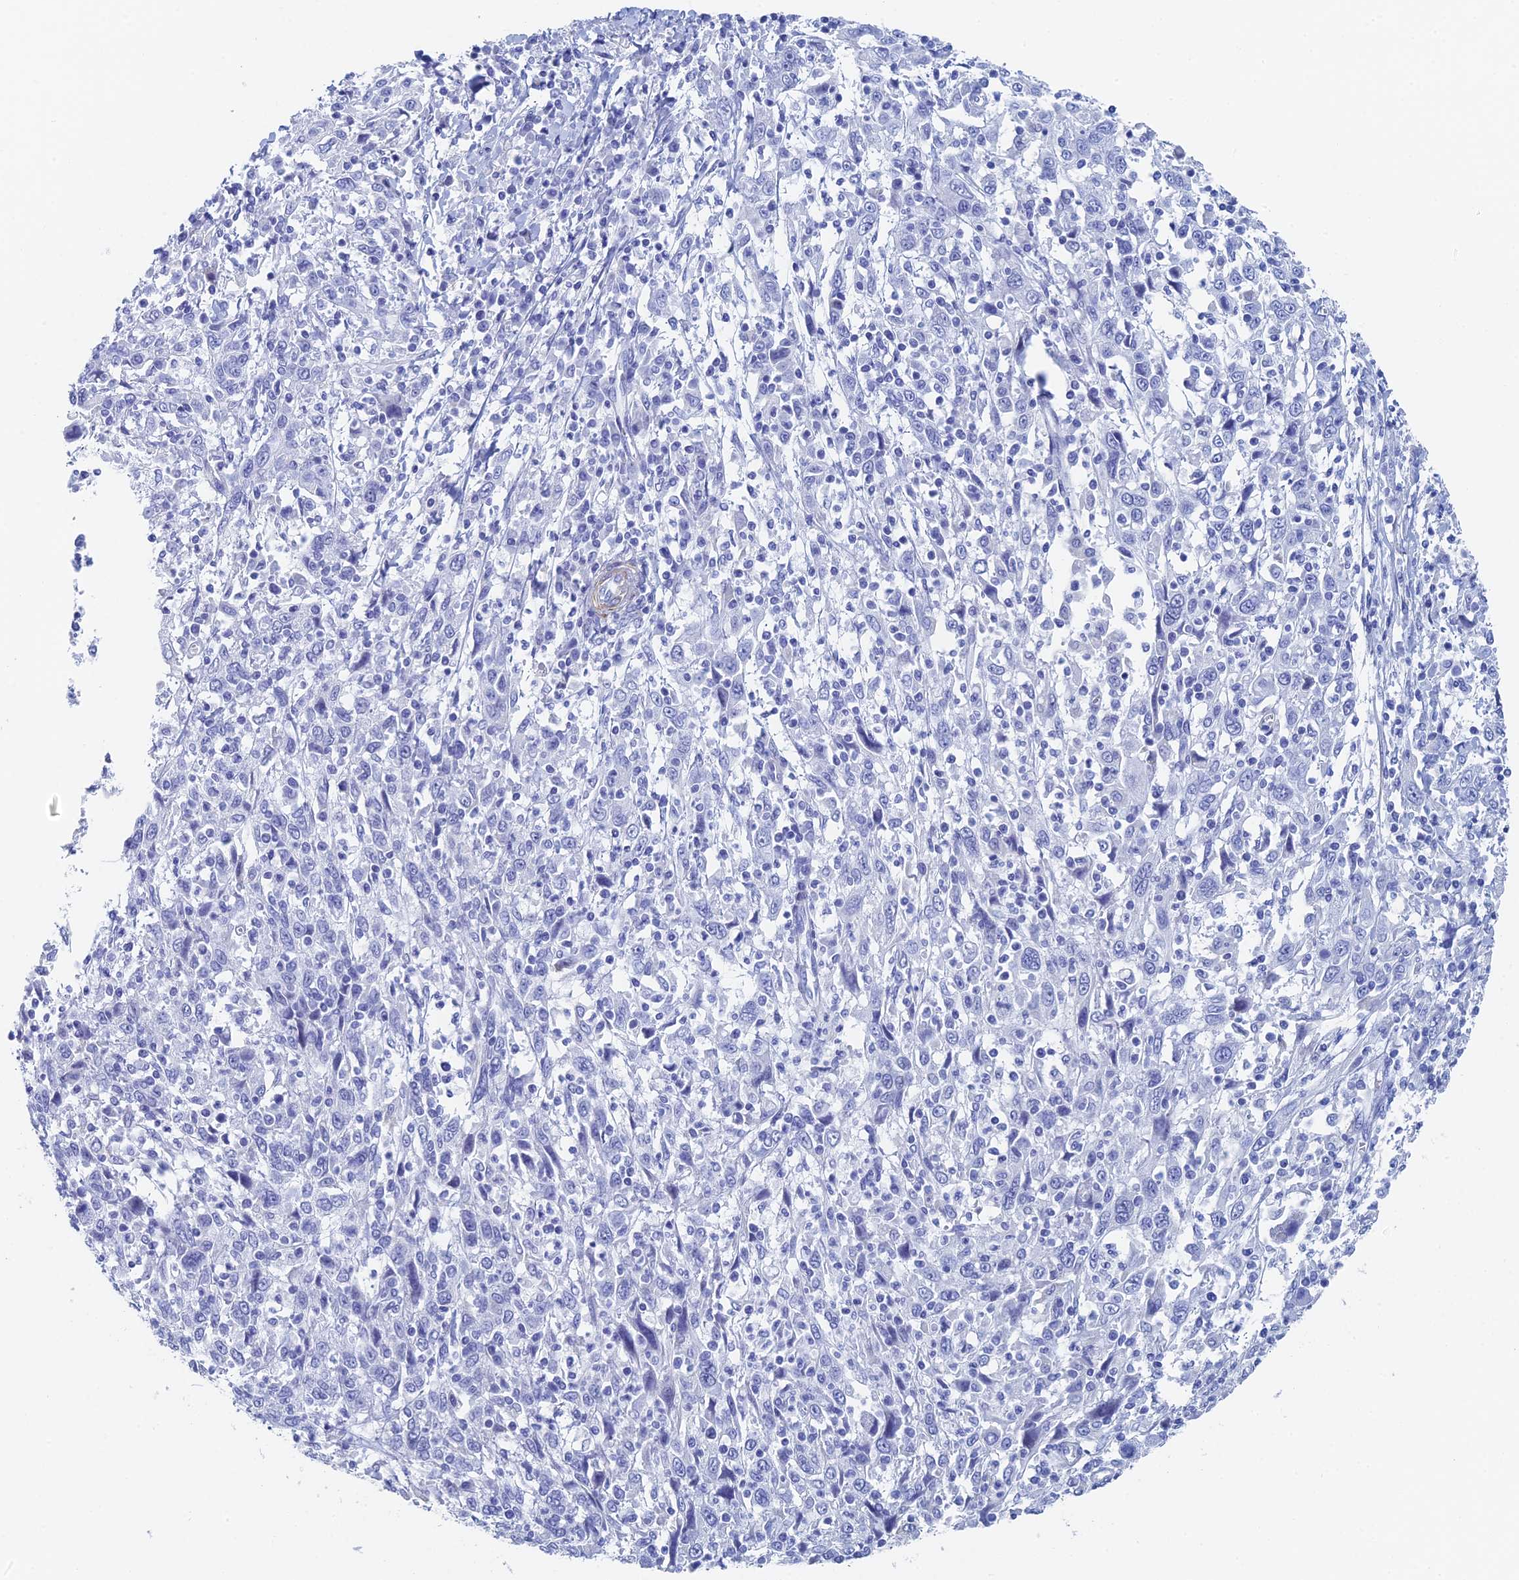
{"staining": {"intensity": "negative", "quantity": "none", "location": "none"}, "tissue": "cervical cancer", "cell_type": "Tumor cells", "image_type": "cancer", "snomed": [{"axis": "morphology", "description": "Squamous cell carcinoma, NOS"}, {"axis": "topography", "description": "Cervix"}], "caption": "An immunohistochemistry photomicrograph of cervical squamous cell carcinoma is shown. There is no staining in tumor cells of cervical squamous cell carcinoma.", "gene": "KCNK18", "patient": {"sex": "female", "age": 46}}